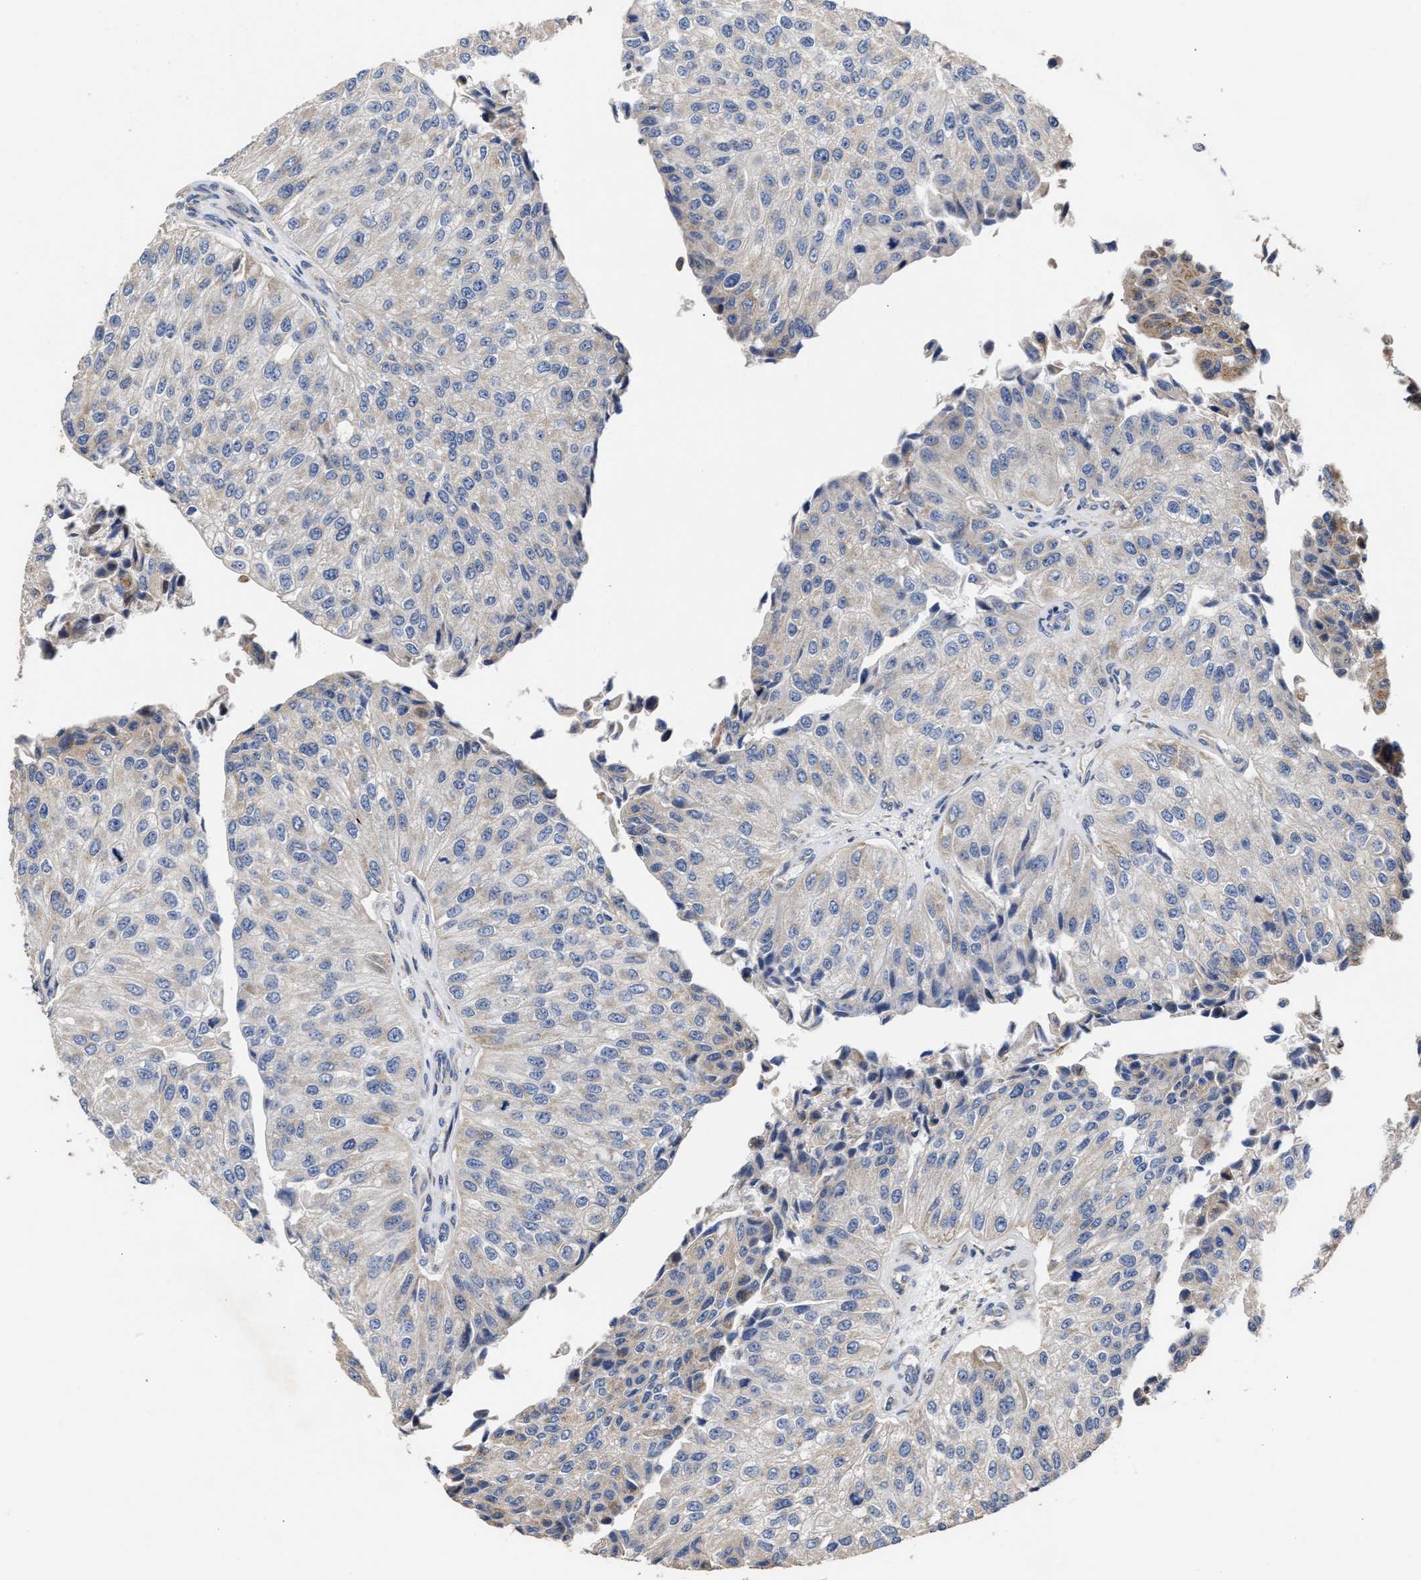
{"staining": {"intensity": "negative", "quantity": "none", "location": "none"}, "tissue": "urothelial cancer", "cell_type": "Tumor cells", "image_type": "cancer", "snomed": [{"axis": "morphology", "description": "Urothelial carcinoma, High grade"}, {"axis": "topography", "description": "Kidney"}, {"axis": "topography", "description": "Urinary bladder"}], "caption": "Immunohistochemistry (IHC) image of neoplastic tissue: urothelial cancer stained with DAB (3,3'-diaminobenzidine) shows no significant protein staining in tumor cells.", "gene": "GOSR1", "patient": {"sex": "male", "age": 77}}